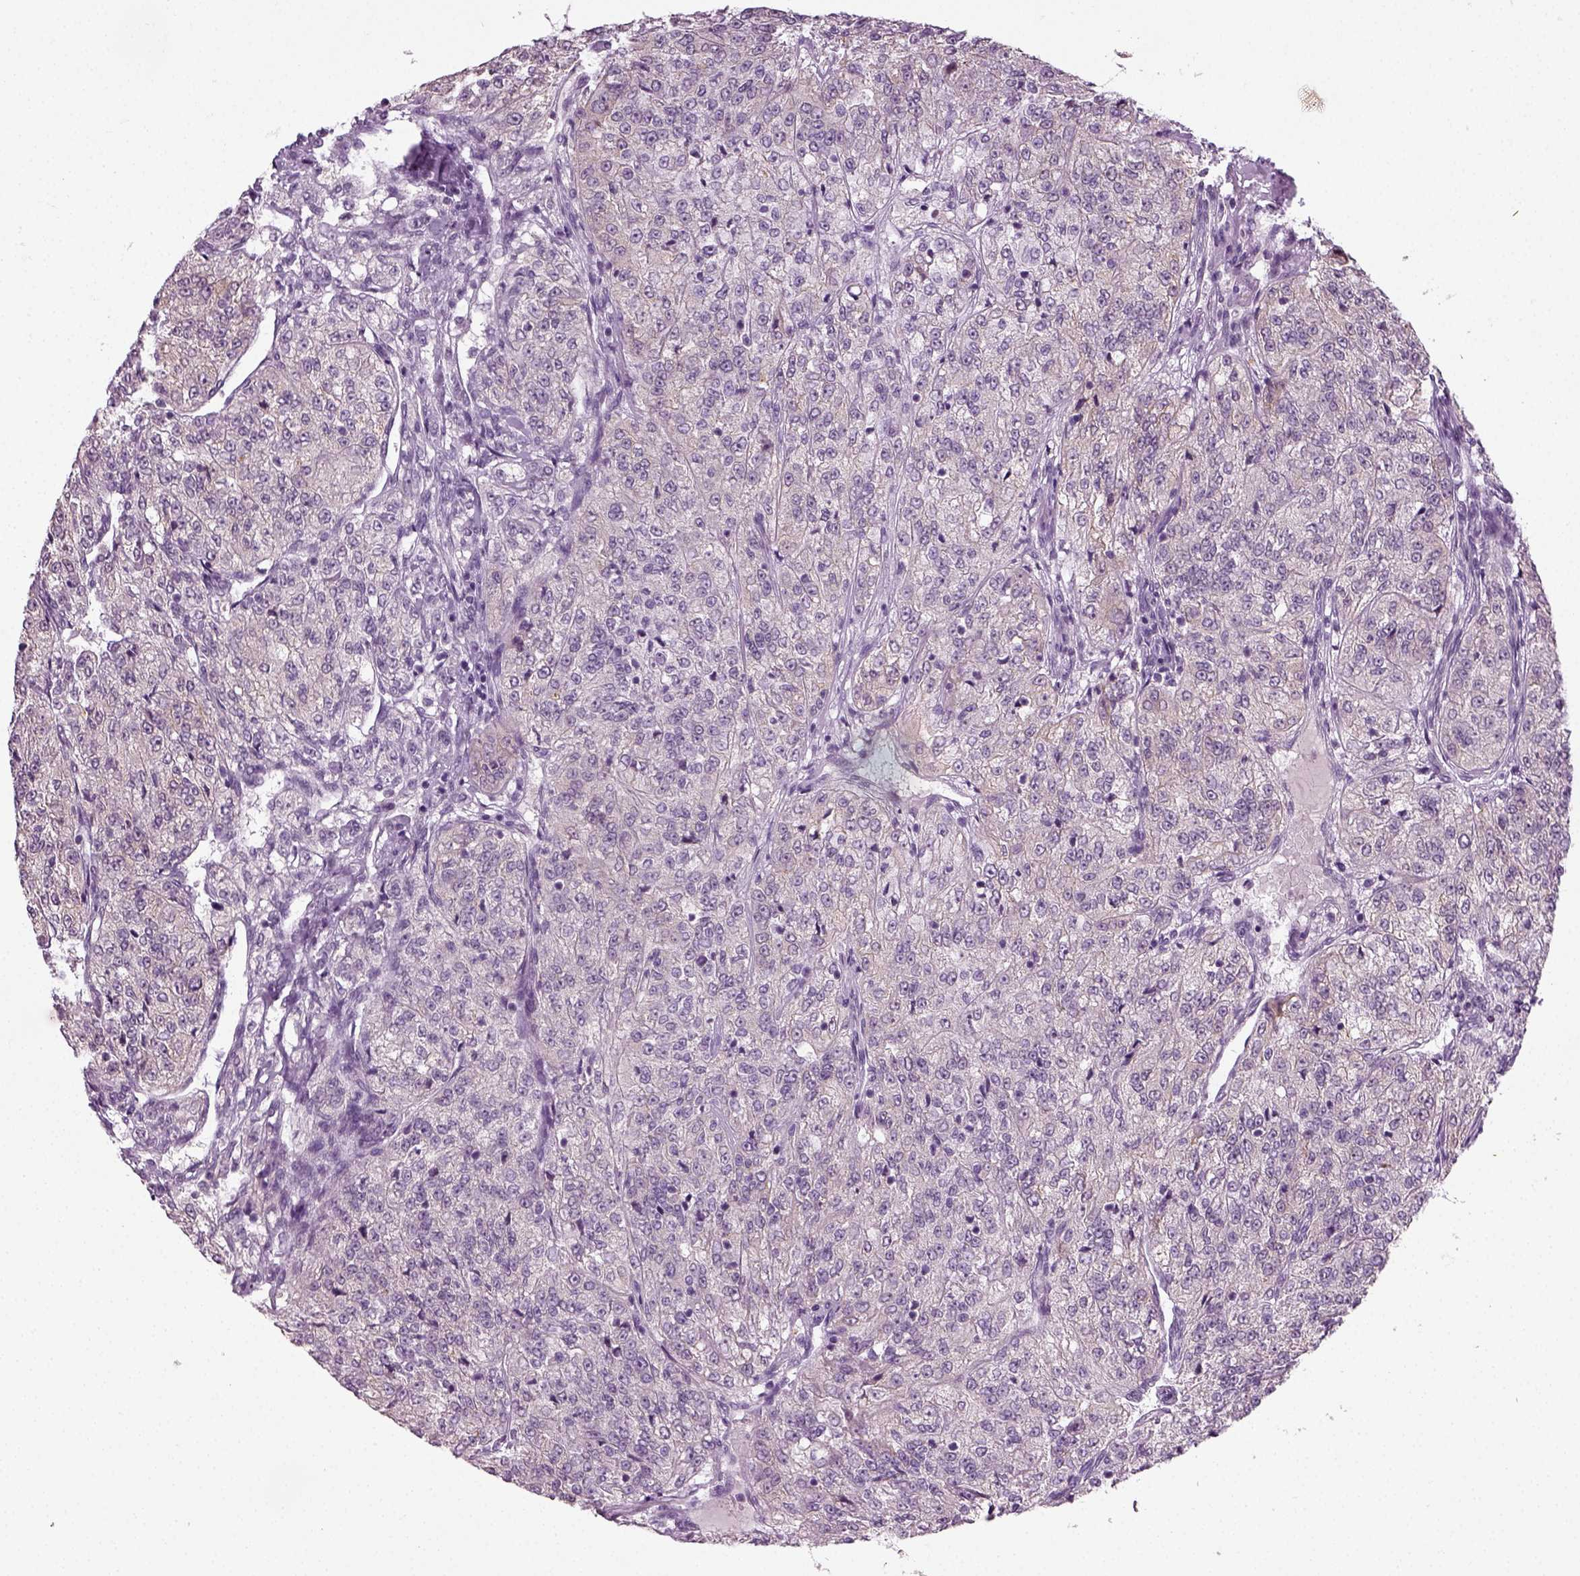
{"staining": {"intensity": "negative", "quantity": "none", "location": "none"}, "tissue": "renal cancer", "cell_type": "Tumor cells", "image_type": "cancer", "snomed": [{"axis": "morphology", "description": "Adenocarcinoma, NOS"}, {"axis": "topography", "description": "Kidney"}], "caption": "Renal adenocarcinoma stained for a protein using immunohistochemistry reveals no staining tumor cells.", "gene": "SYNGAP1", "patient": {"sex": "female", "age": 63}}